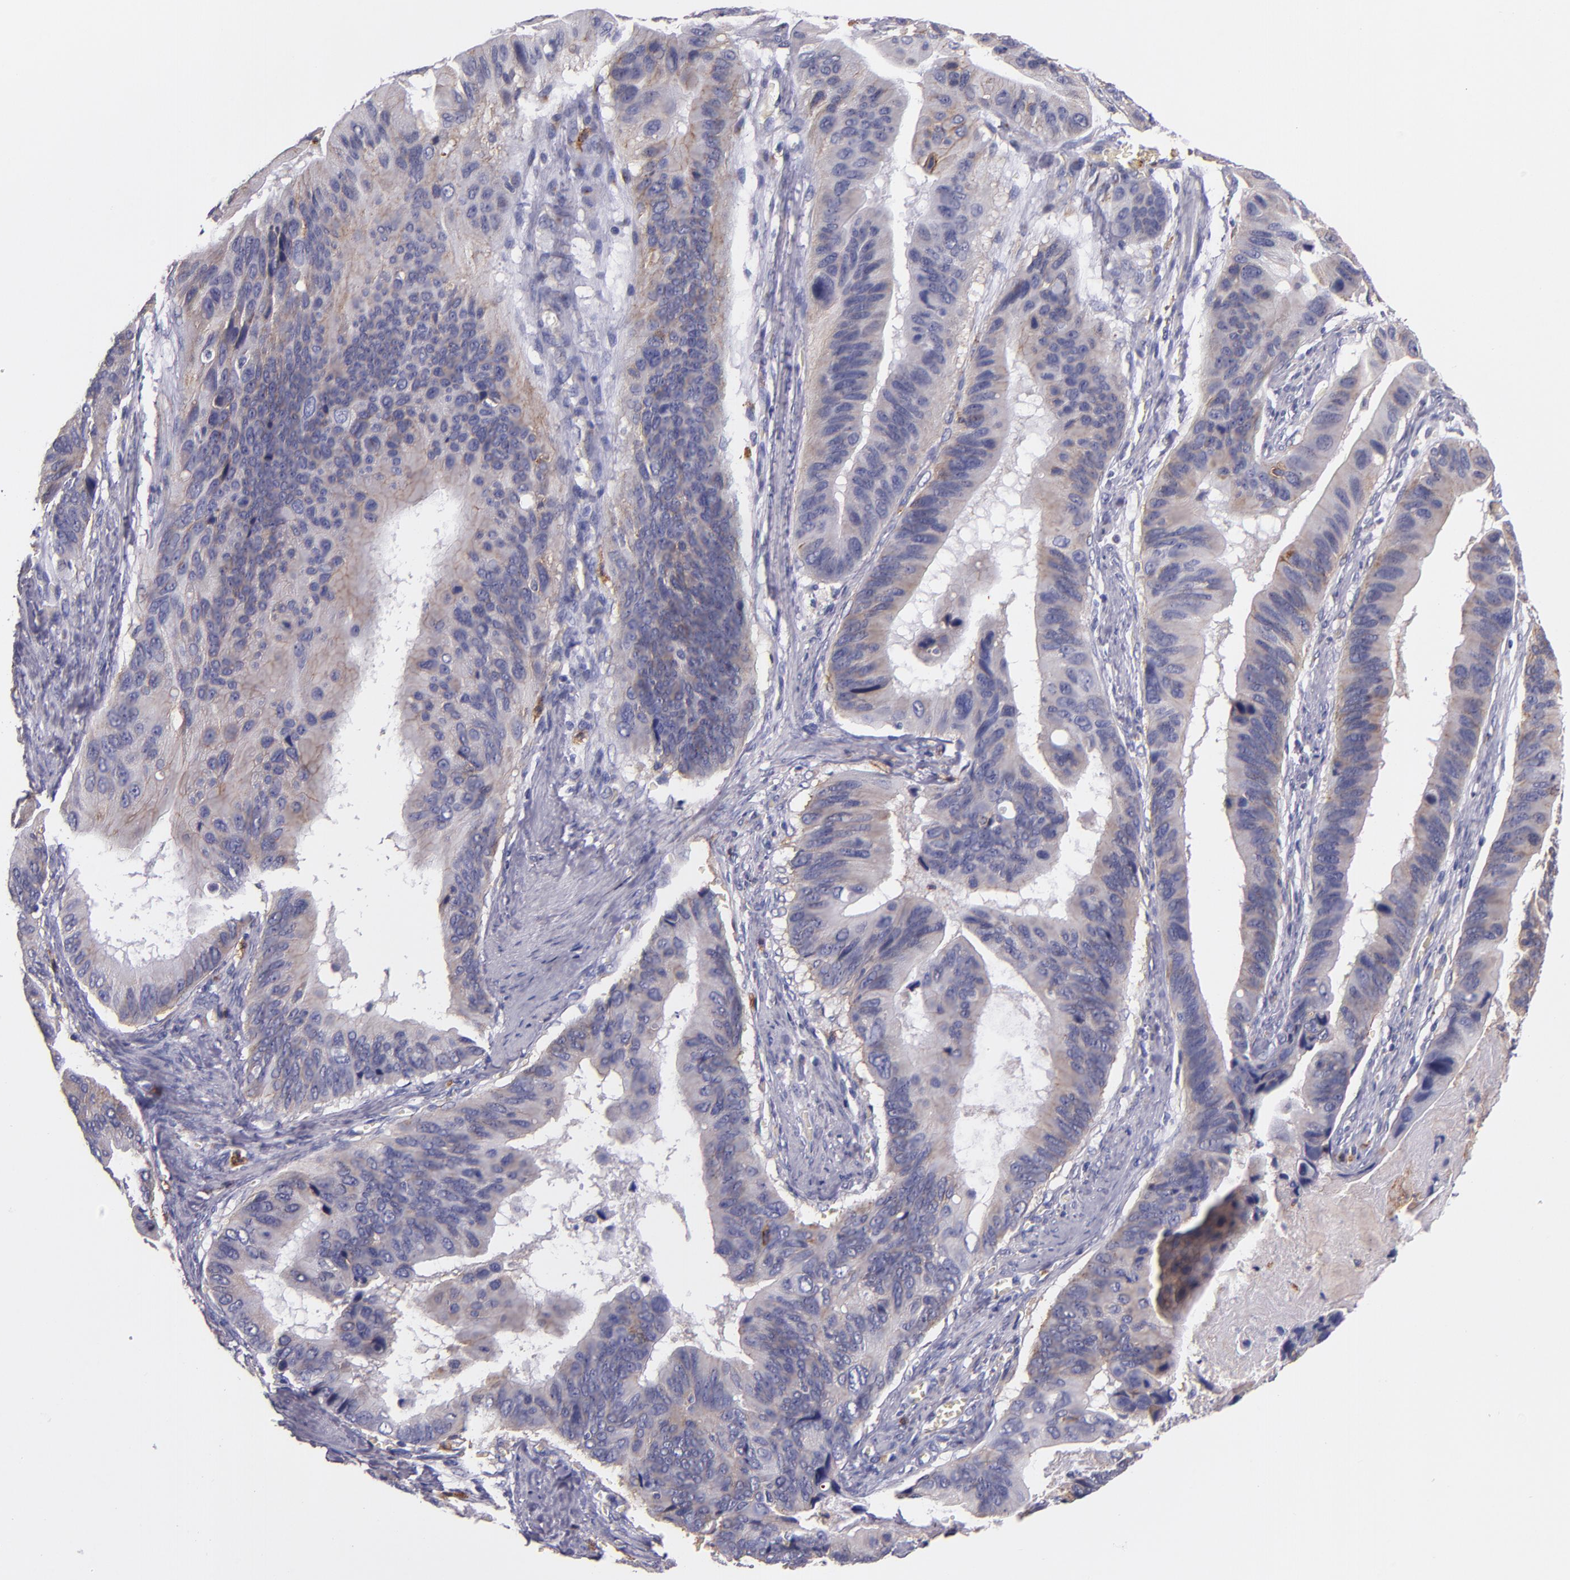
{"staining": {"intensity": "weak", "quantity": "25%-75%", "location": "cytoplasmic/membranous"}, "tissue": "stomach cancer", "cell_type": "Tumor cells", "image_type": "cancer", "snomed": [{"axis": "morphology", "description": "Adenocarcinoma, NOS"}, {"axis": "topography", "description": "Stomach, upper"}], "caption": "Tumor cells display low levels of weak cytoplasmic/membranous staining in about 25%-75% of cells in human stomach cancer.", "gene": "C5AR1", "patient": {"sex": "male", "age": 80}}